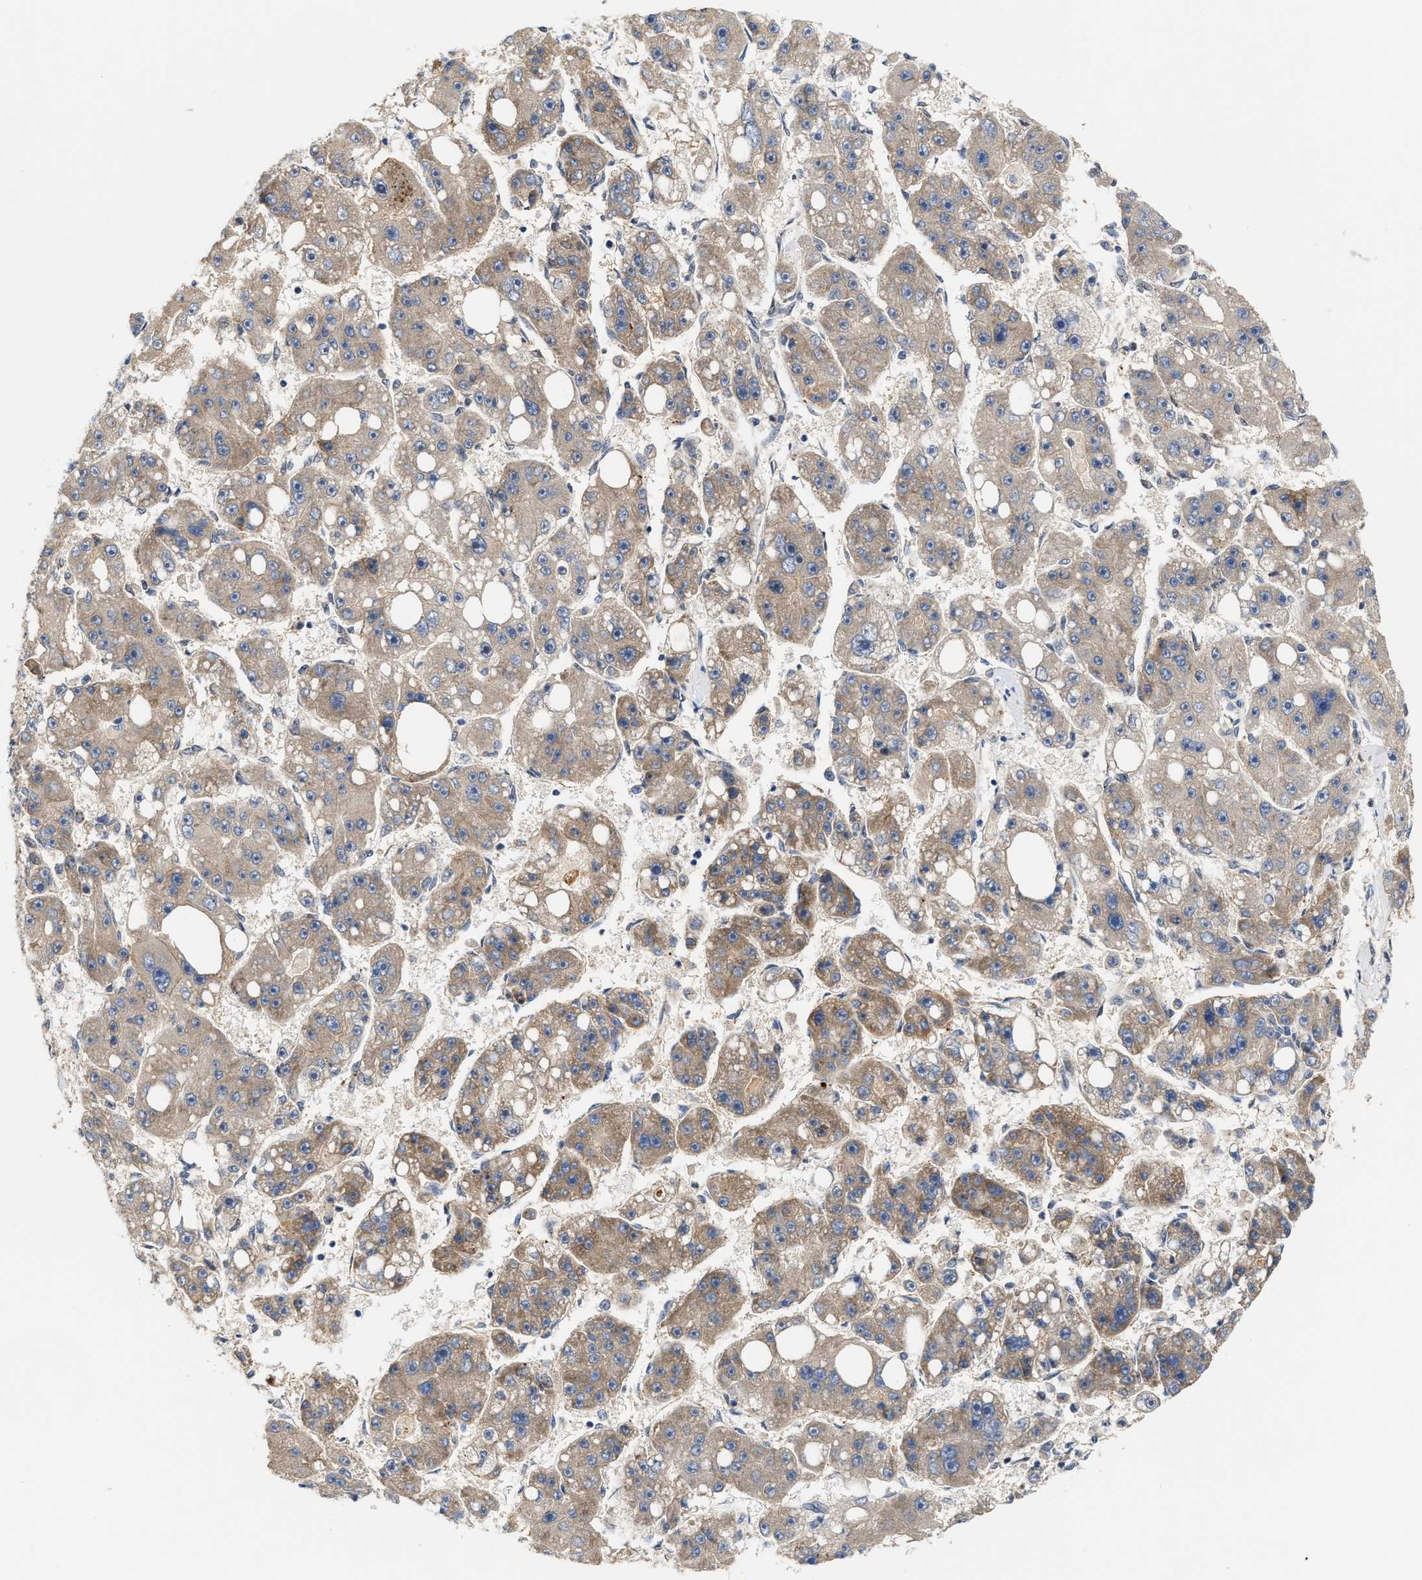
{"staining": {"intensity": "weak", "quantity": "25%-75%", "location": "cytoplasmic/membranous"}, "tissue": "liver cancer", "cell_type": "Tumor cells", "image_type": "cancer", "snomed": [{"axis": "morphology", "description": "Carcinoma, Hepatocellular, NOS"}, {"axis": "topography", "description": "Liver"}], "caption": "Immunohistochemical staining of hepatocellular carcinoma (liver) displays low levels of weak cytoplasmic/membranous expression in about 25%-75% of tumor cells.", "gene": "TCF4", "patient": {"sex": "female", "age": 61}}